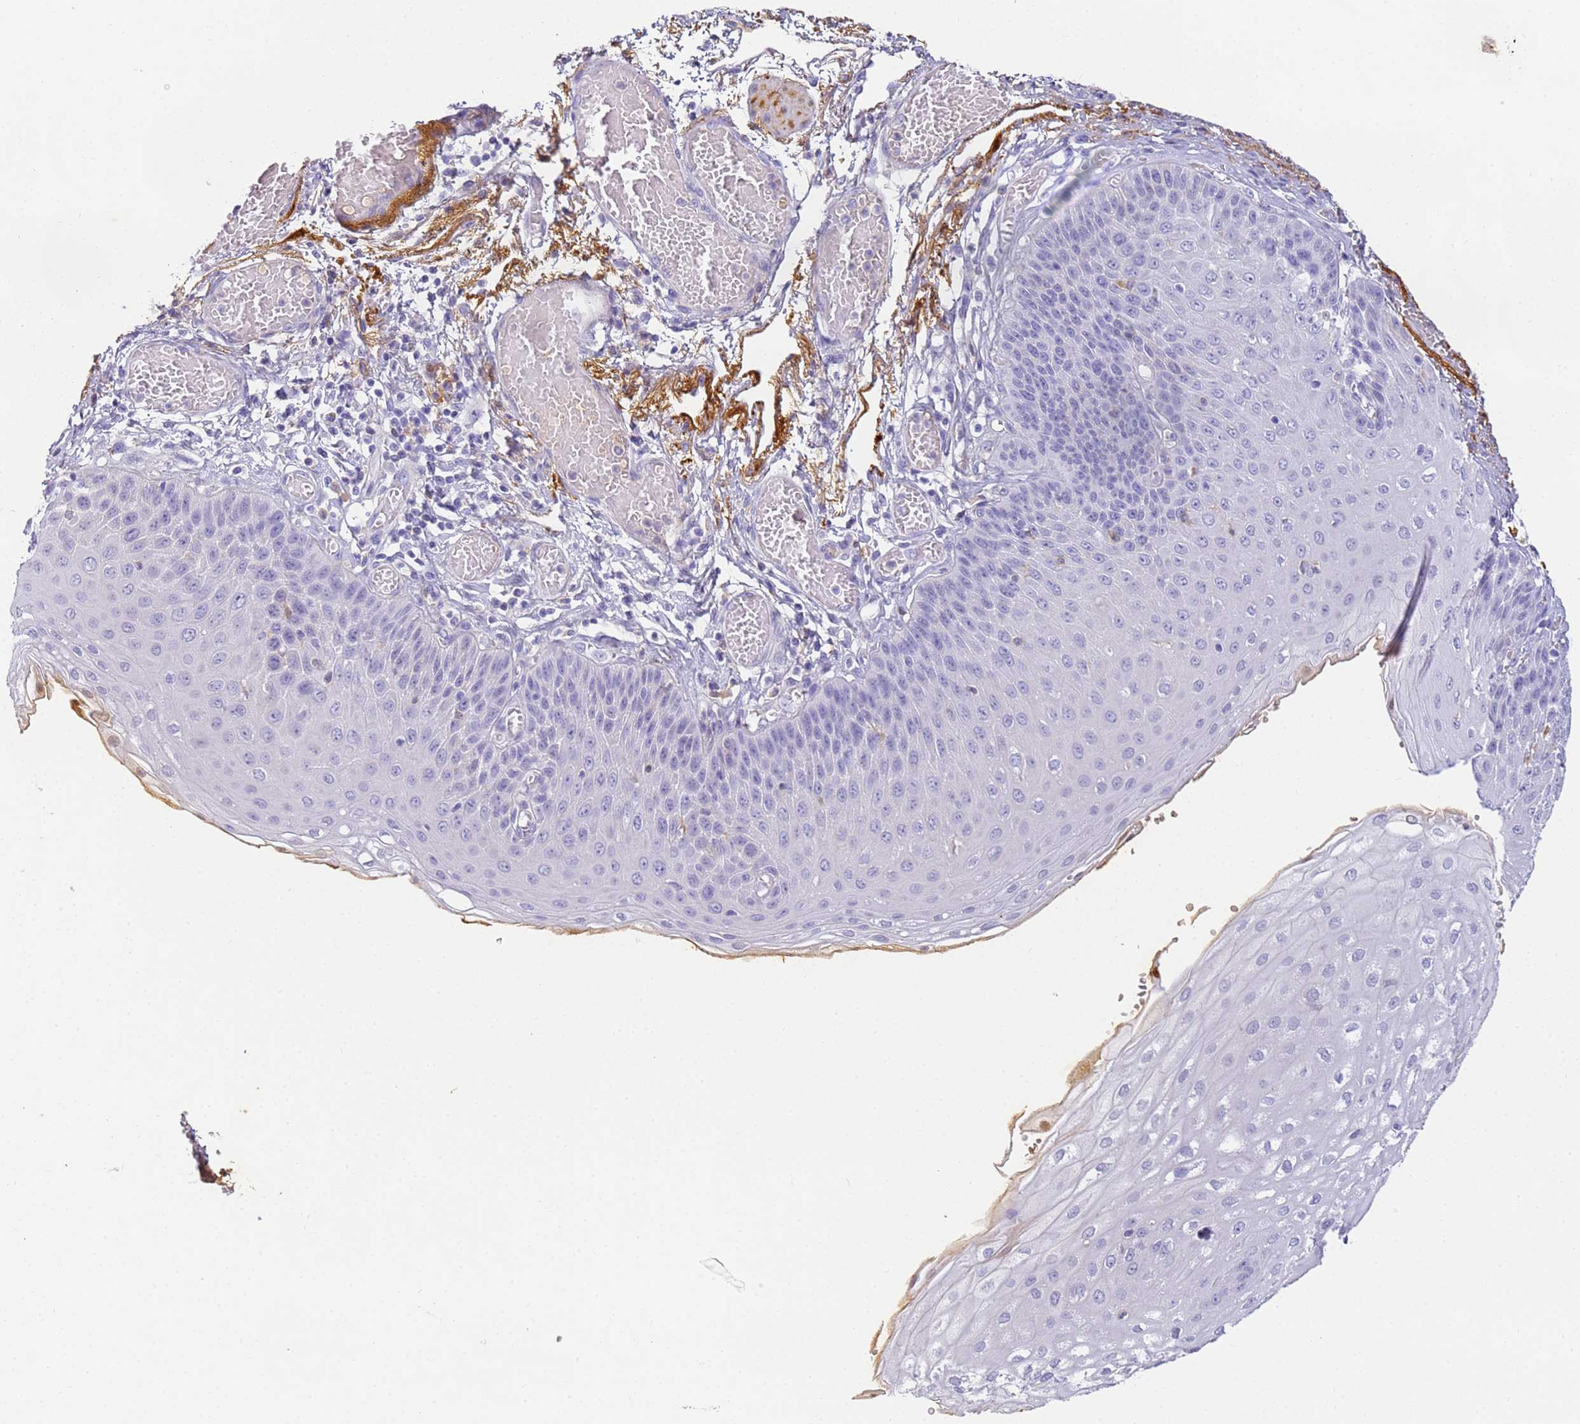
{"staining": {"intensity": "negative", "quantity": "none", "location": "none"}, "tissue": "esophagus", "cell_type": "Squamous epithelial cells", "image_type": "normal", "snomed": [{"axis": "morphology", "description": "Normal tissue, NOS"}, {"axis": "topography", "description": "Esophagus"}], "caption": "DAB (3,3'-diaminobenzidine) immunohistochemical staining of benign esophagus demonstrates no significant expression in squamous epithelial cells.", "gene": "CFHR1", "patient": {"sex": "male", "age": 81}}